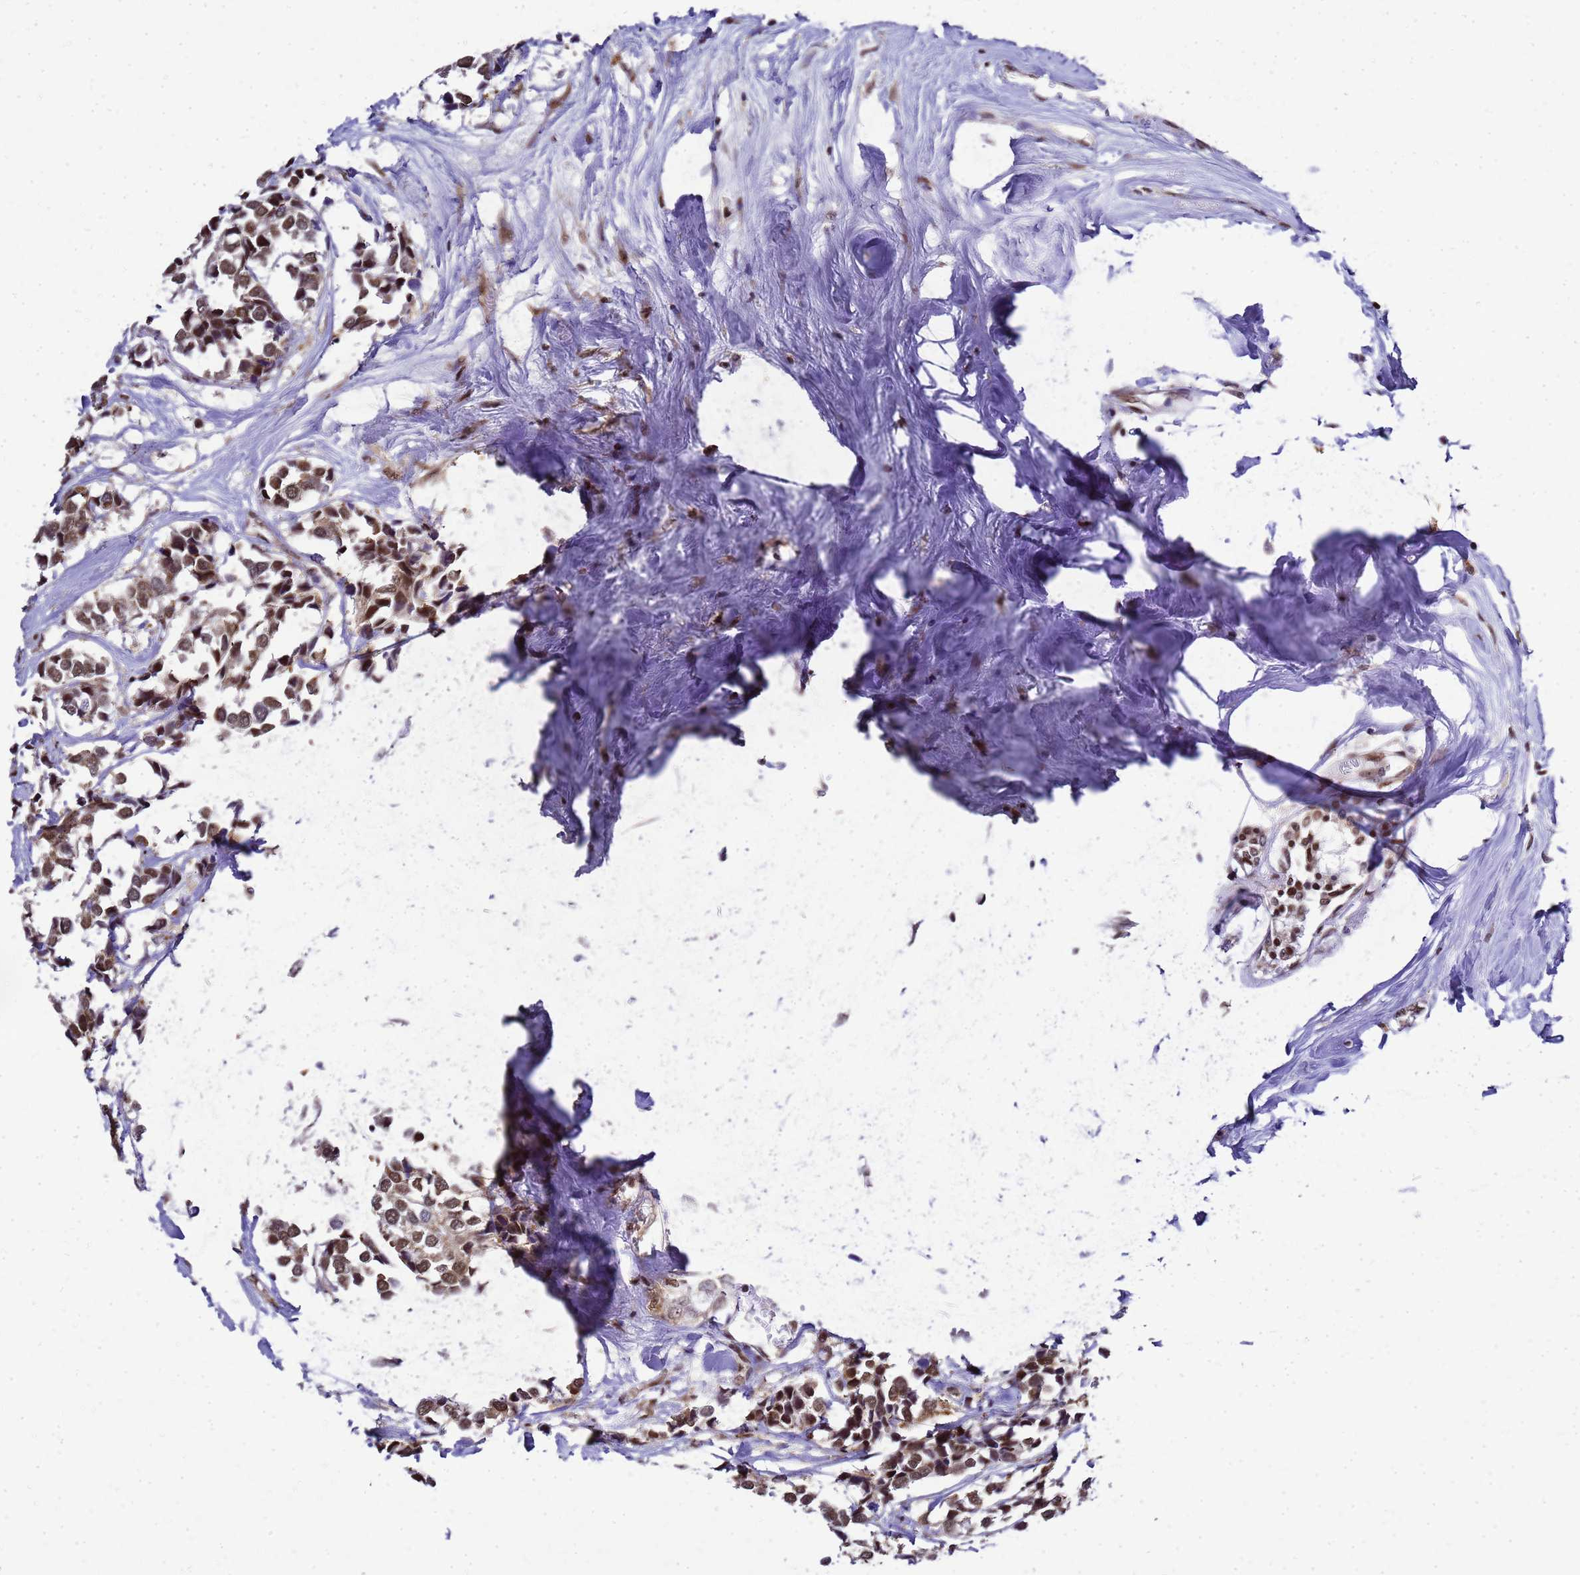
{"staining": {"intensity": "moderate", "quantity": ">75%", "location": "cytoplasmic/membranous,nuclear"}, "tissue": "breast cancer", "cell_type": "Tumor cells", "image_type": "cancer", "snomed": [{"axis": "morphology", "description": "Duct carcinoma"}, {"axis": "topography", "description": "Breast"}], "caption": "Protein expression analysis of breast invasive ductal carcinoma displays moderate cytoplasmic/membranous and nuclear expression in approximately >75% of tumor cells.", "gene": "SMN1", "patient": {"sex": "female", "age": 83}}